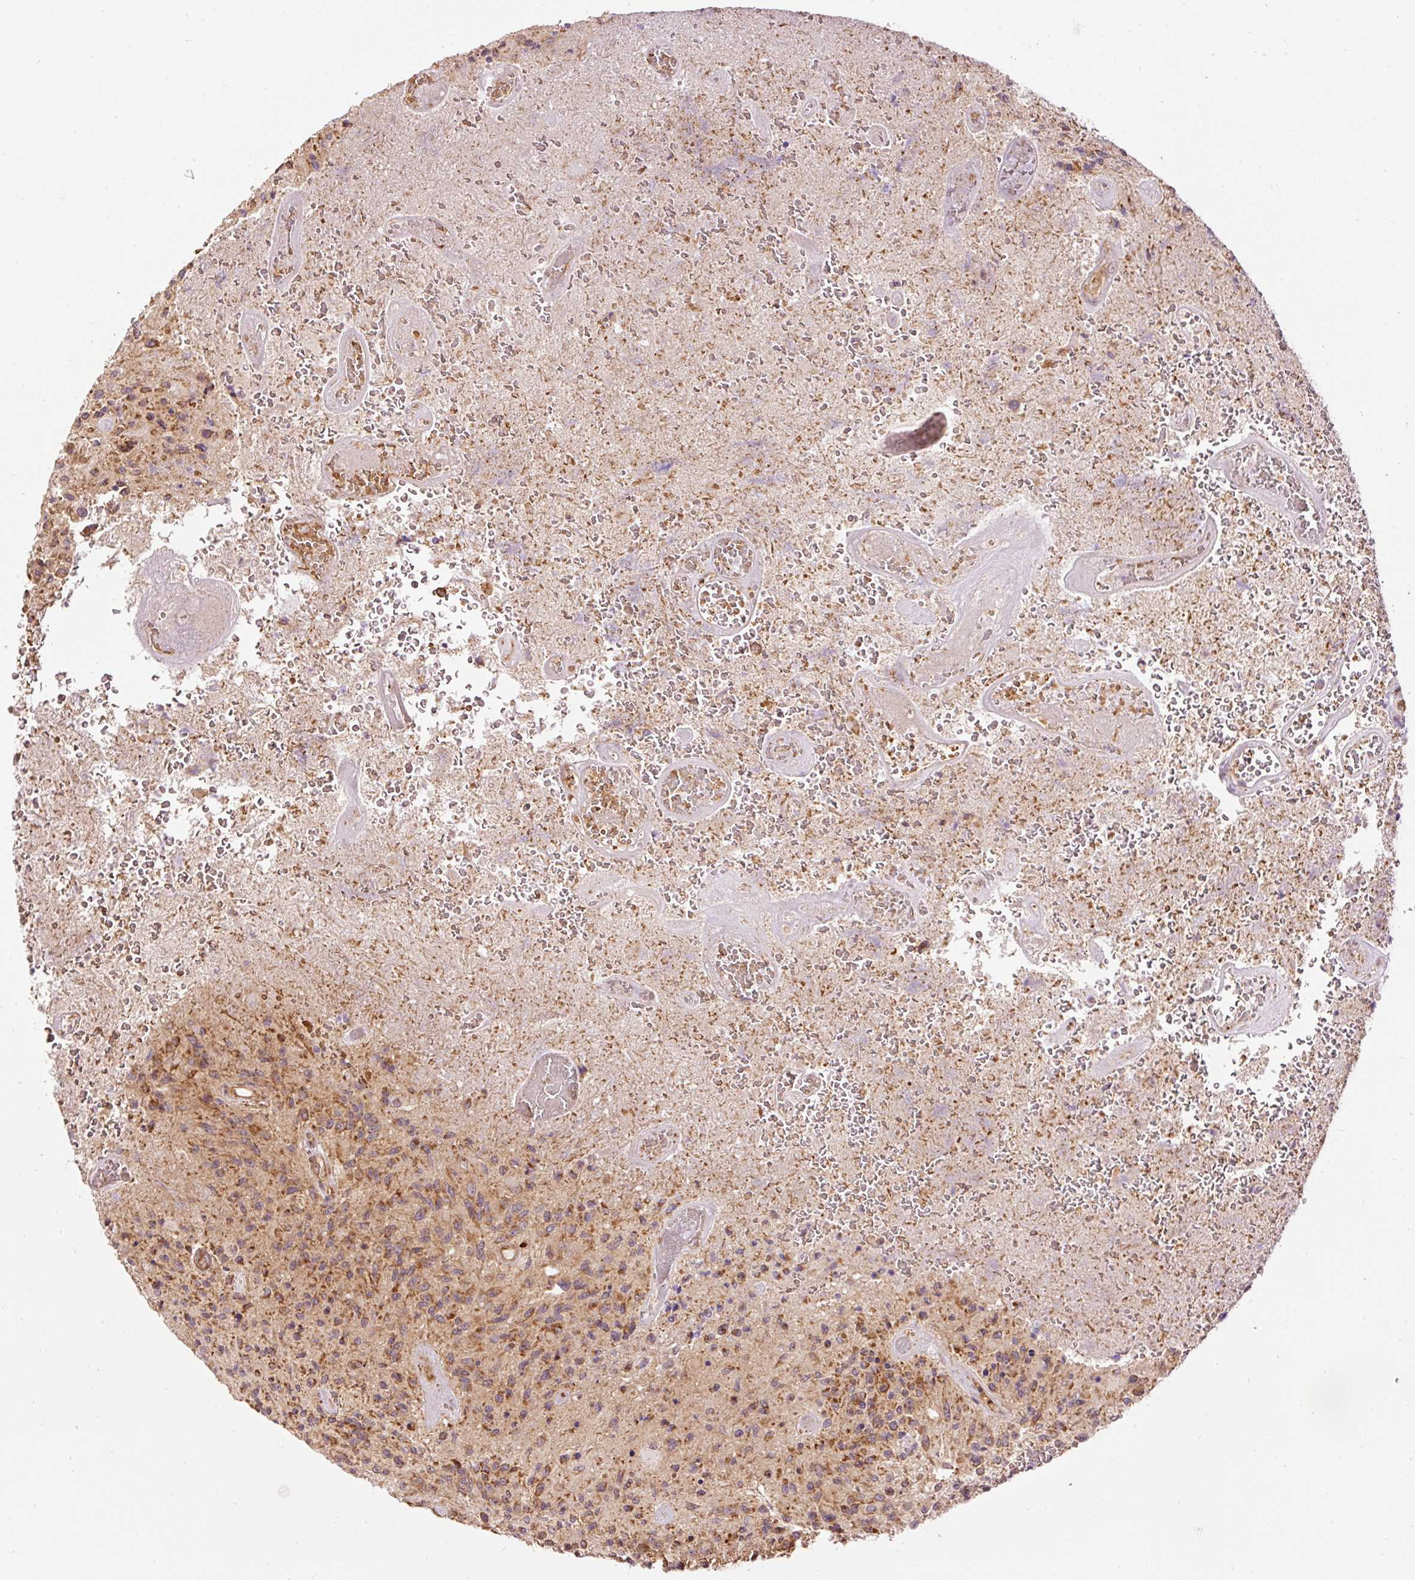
{"staining": {"intensity": "moderate", "quantity": ">75%", "location": "cytoplasmic/membranous"}, "tissue": "glioma", "cell_type": "Tumor cells", "image_type": "cancer", "snomed": [{"axis": "morphology", "description": "Normal tissue, NOS"}, {"axis": "morphology", "description": "Glioma, malignant, High grade"}, {"axis": "topography", "description": "Cerebral cortex"}], "caption": "Malignant high-grade glioma stained with DAB immunohistochemistry (IHC) reveals medium levels of moderate cytoplasmic/membranous expression in approximately >75% of tumor cells. The protein is shown in brown color, while the nuclei are stained blue.", "gene": "ADCY4", "patient": {"sex": "male", "age": 56}}